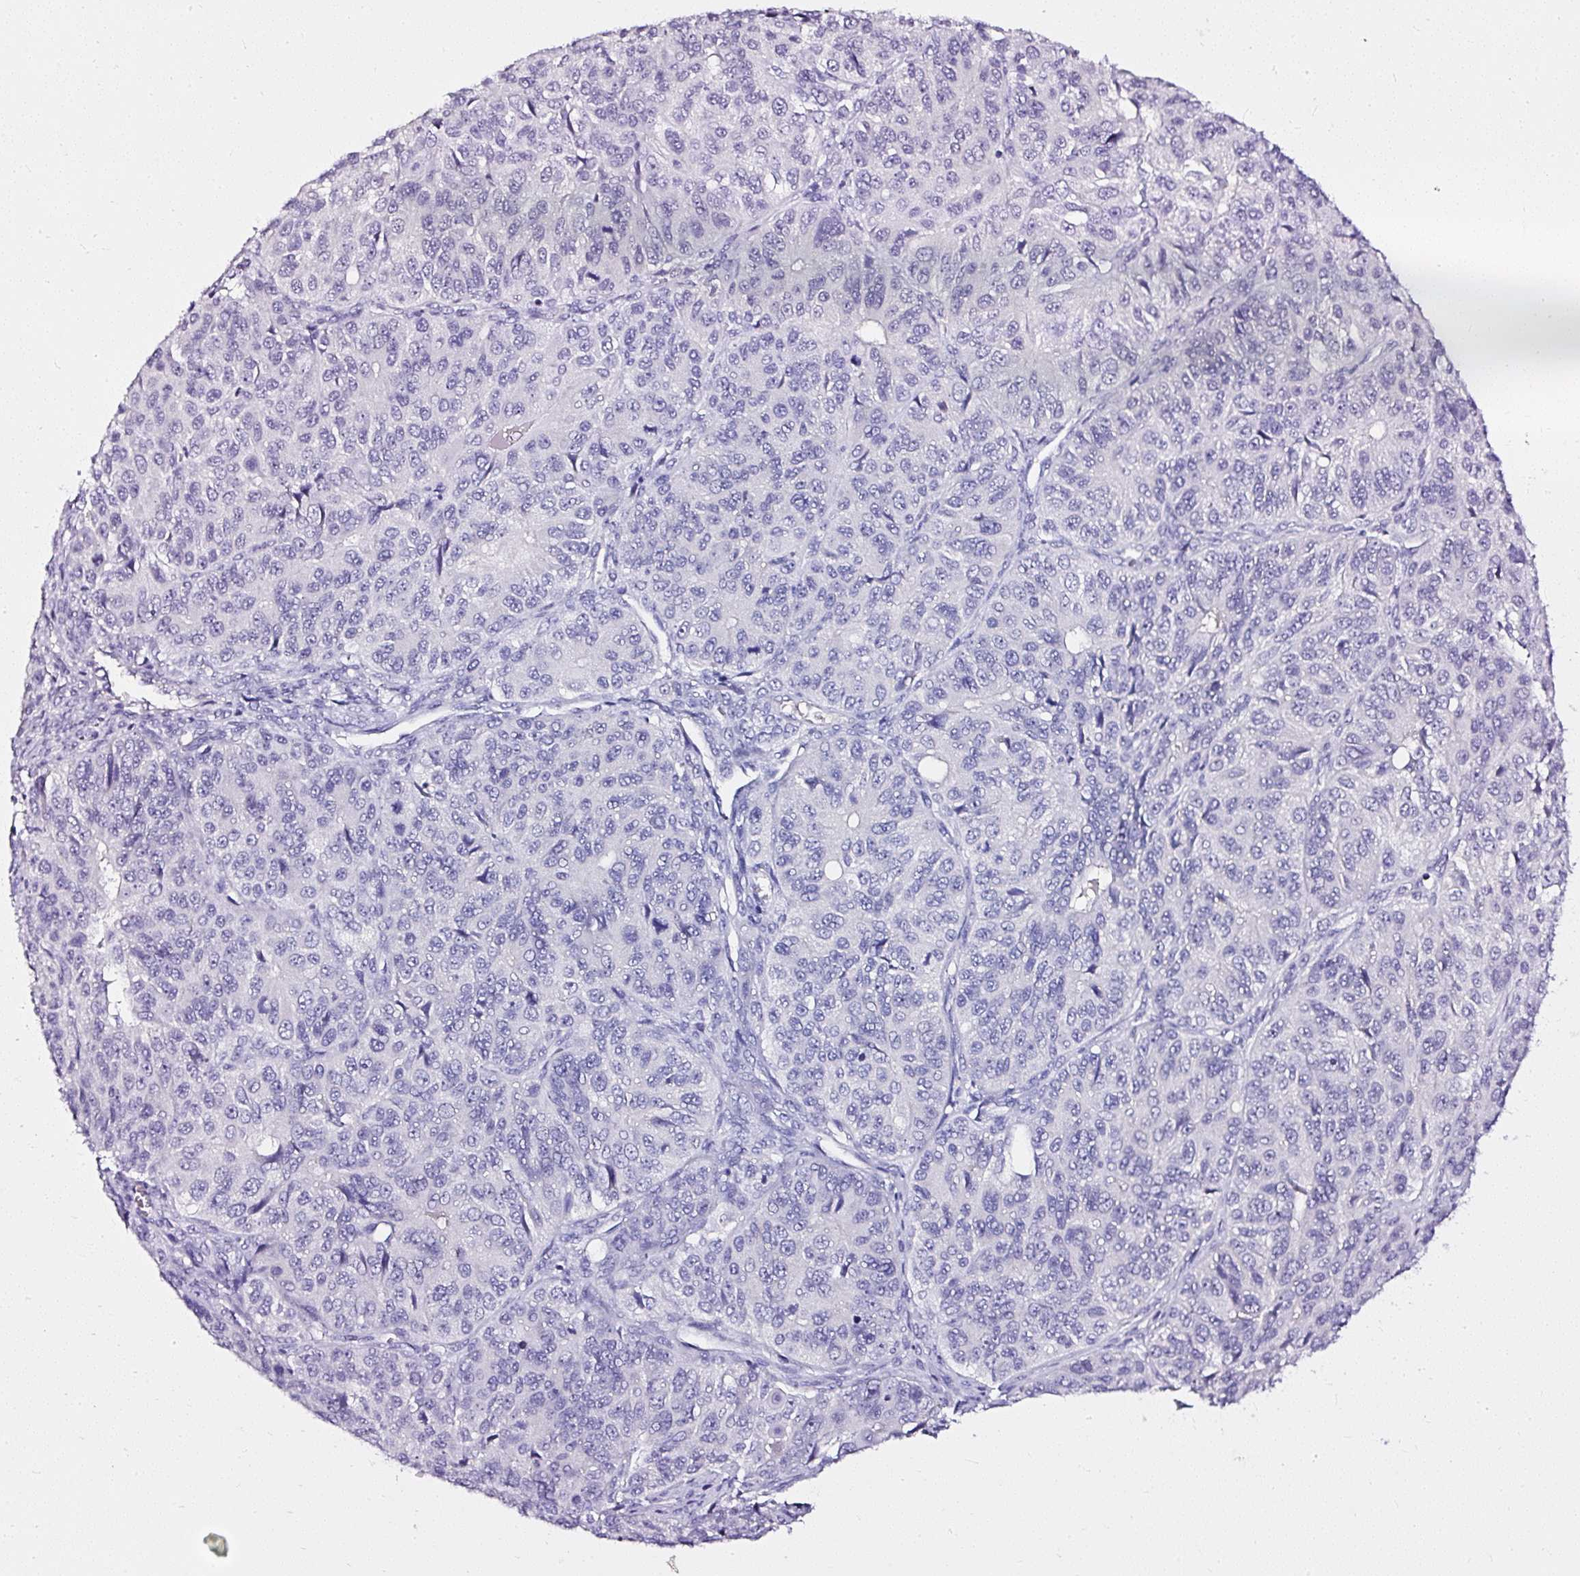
{"staining": {"intensity": "negative", "quantity": "none", "location": "none"}, "tissue": "ovarian cancer", "cell_type": "Tumor cells", "image_type": "cancer", "snomed": [{"axis": "morphology", "description": "Carcinoma, endometroid"}, {"axis": "topography", "description": "Ovary"}], "caption": "IHC histopathology image of human ovarian cancer (endometroid carcinoma) stained for a protein (brown), which reveals no positivity in tumor cells.", "gene": "ATP2A1", "patient": {"sex": "female", "age": 51}}